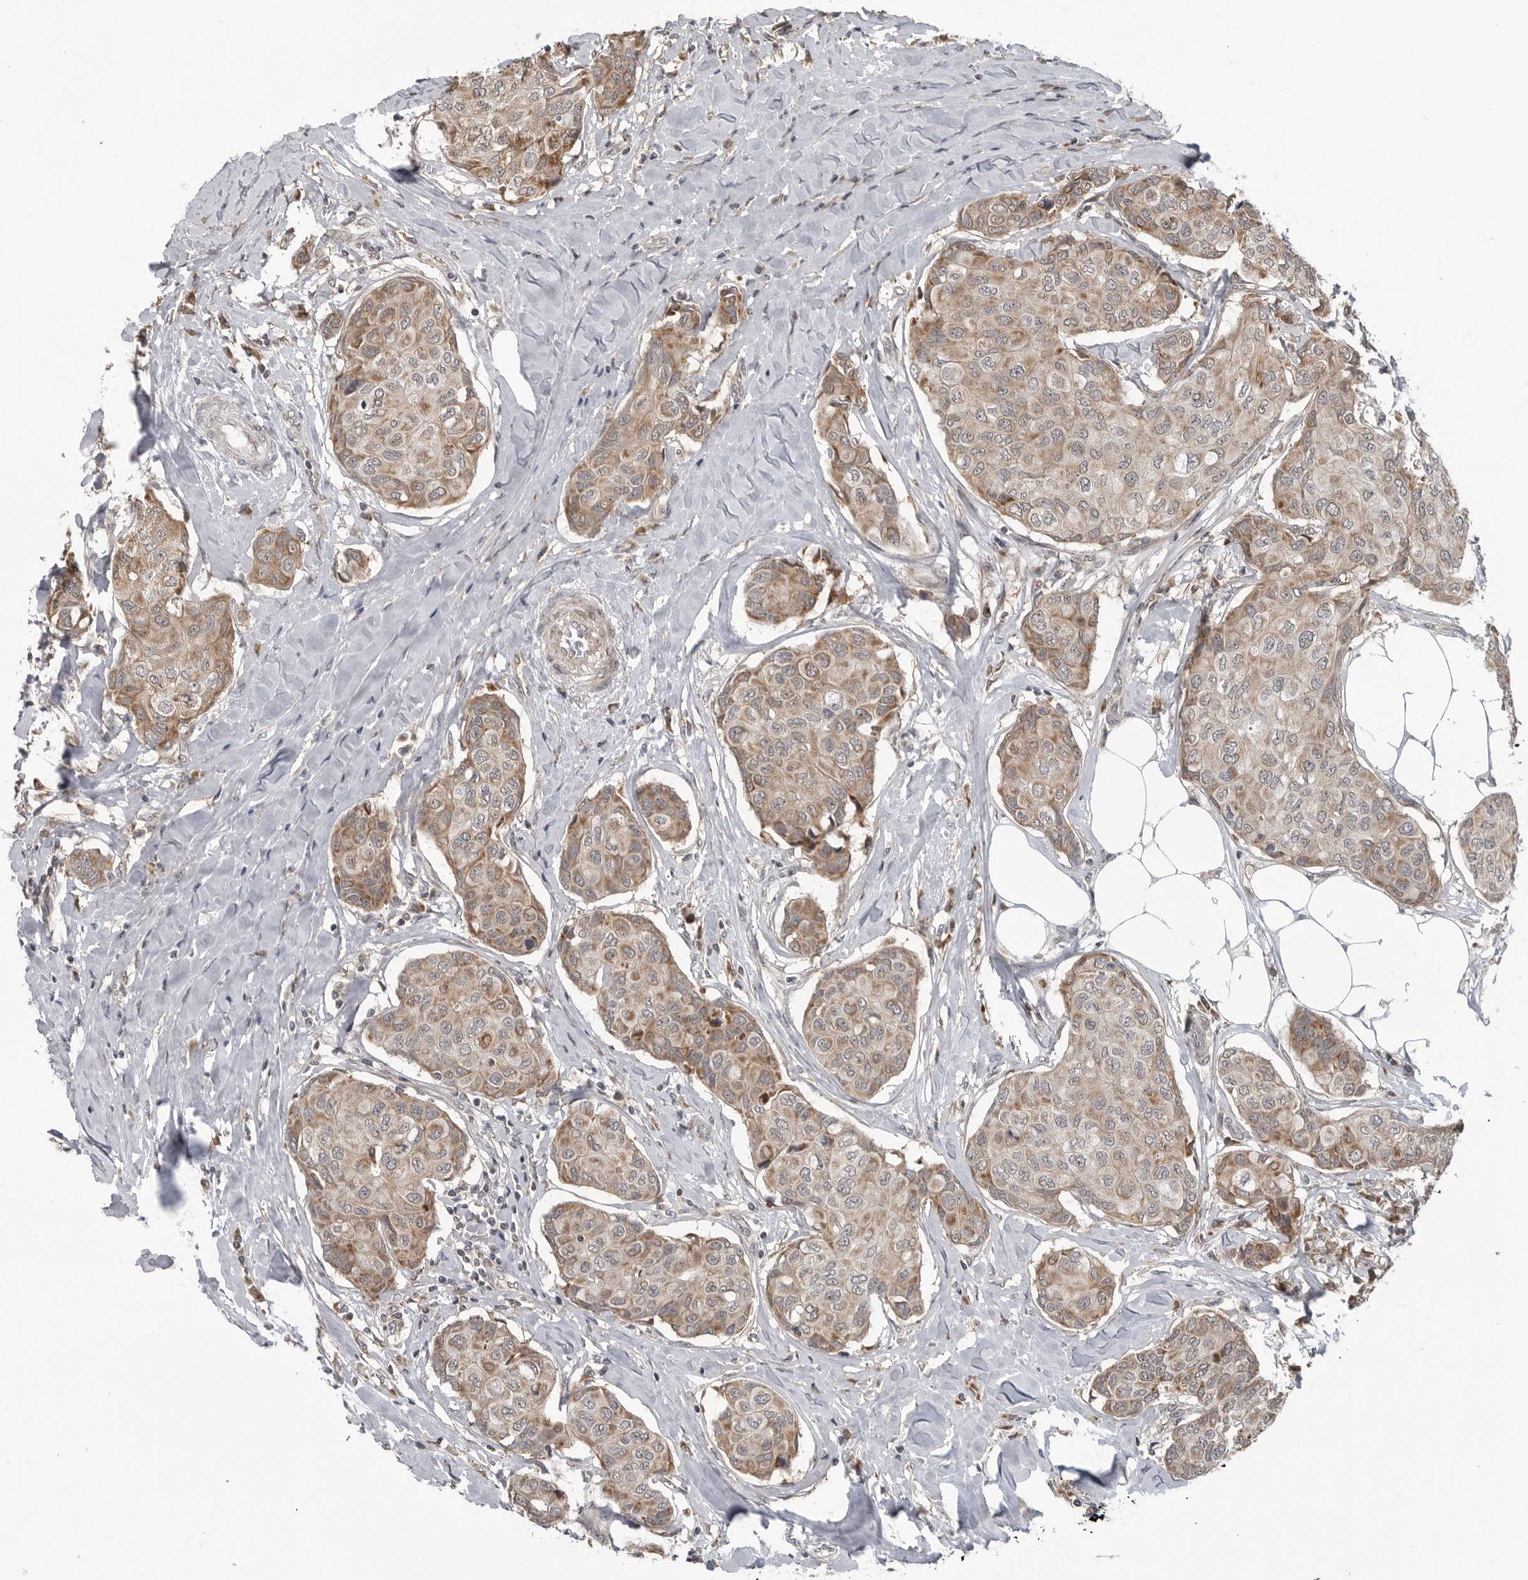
{"staining": {"intensity": "moderate", "quantity": ">75%", "location": "cytoplasmic/membranous"}, "tissue": "breast cancer", "cell_type": "Tumor cells", "image_type": "cancer", "snomed": [{"axis": "morphology", "description": "Duct carcinoma"}, {"axis": "topography", "description": "Breast"}], "caption": "An image showing moderate cytoplasmic/membranous staining in about >75% of tumor cells in breast intraductal carcinoma, as visualized by brown immunohistochemical staining.", "gene": "FAAP100", "patient": {"sex": "female", "age": 80}}